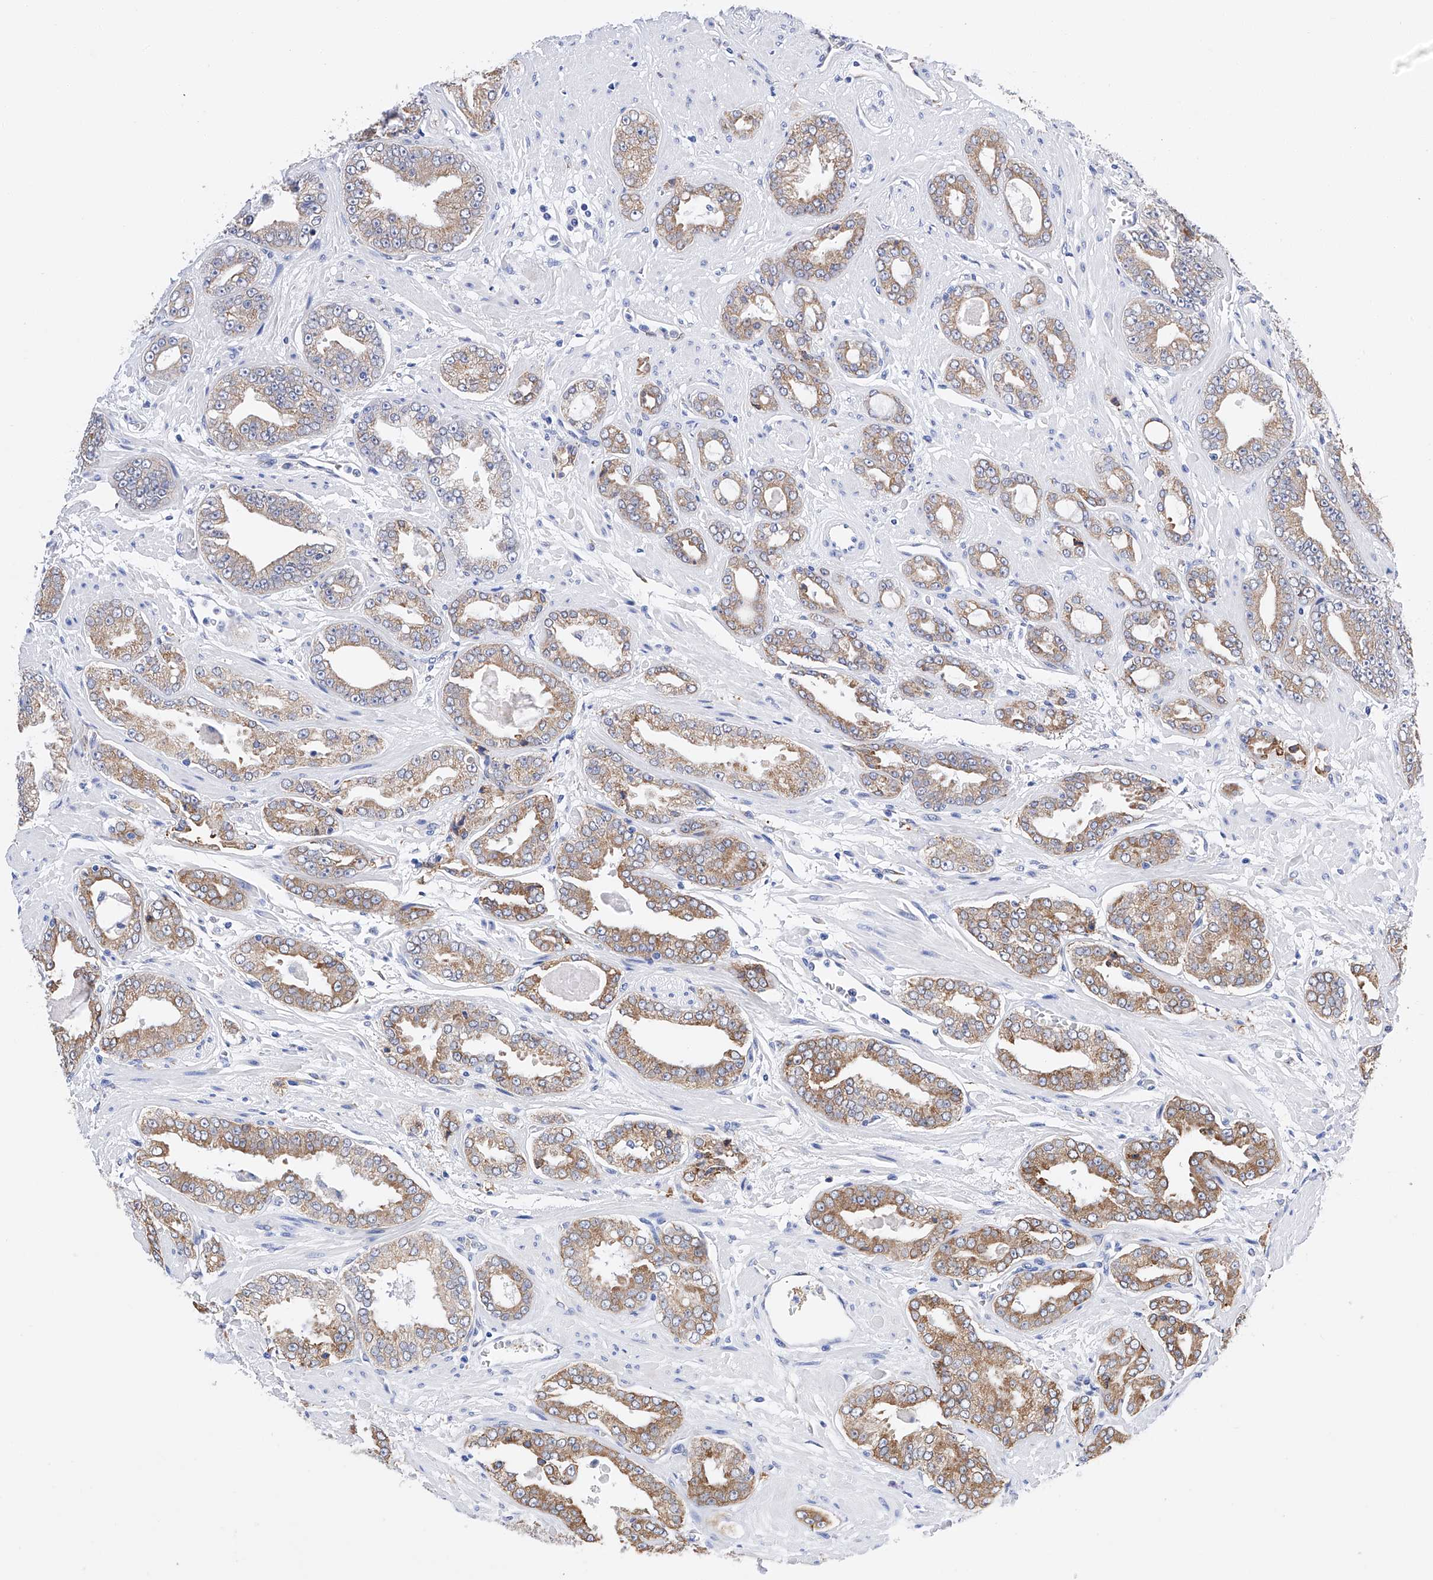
{"staining": {"intensity": "moderate", "quantity": ">75%", "location": "cytoplasmic/membranous"}, "tissue": "prostate cancer", "cell_type": "Tumor cells", "image_type": "cancer", "snomed": [{"axis": "morphology", "description": "Adenocarcinoma, High grade"}, {"axis": "topography", "description": "Prostate"}], "caption": "A brown stain shows moderate cytoplasmic/membranous positivity of a protein in human high-grade adenocarcinoma (prostate) tumor cells.", "gene": "PDIA5", "patient": {"sex": "male", "age": 71}}